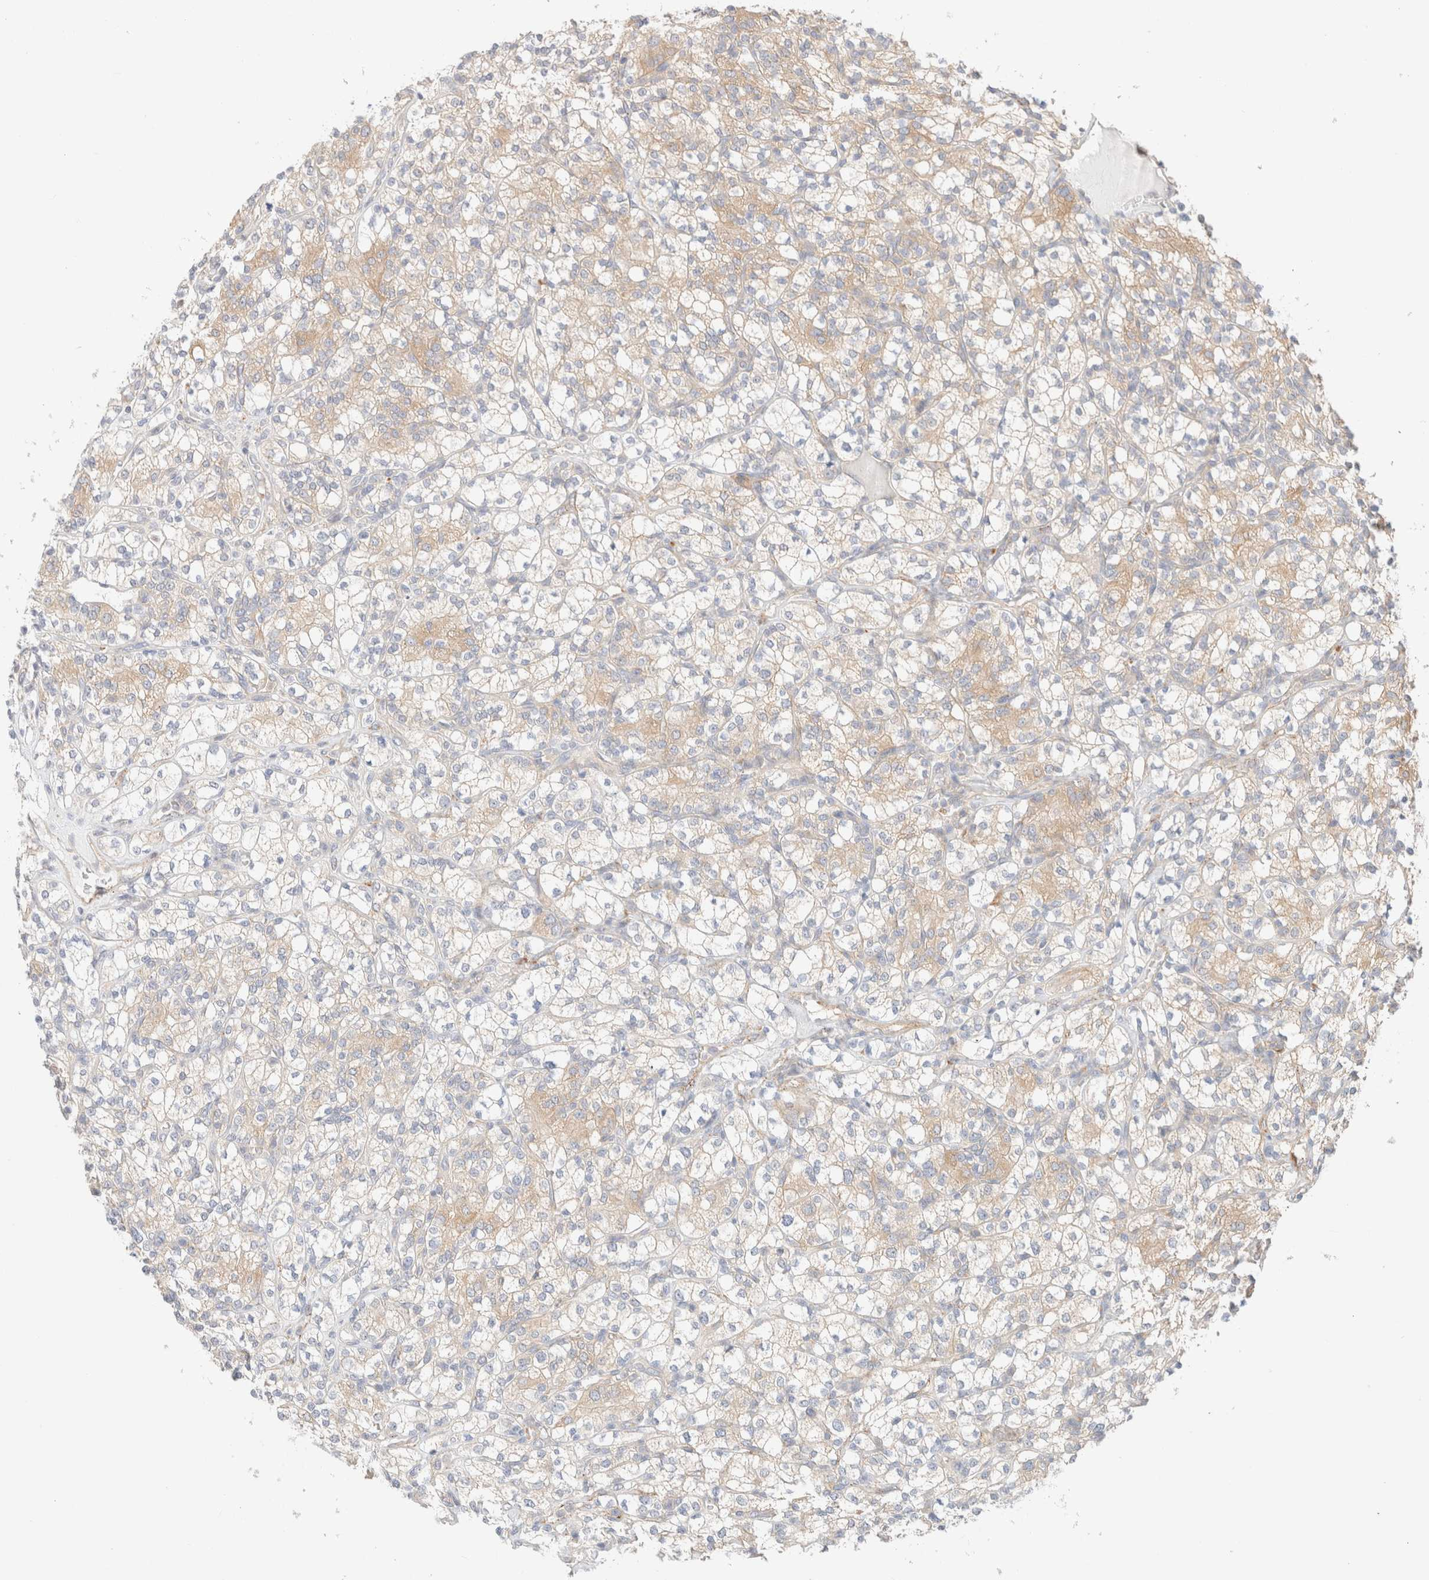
{"staining": {"intensity": "weak", "quantity": "25%-75%", "location": "cytoplasmic/membranous"}, "tissue": "renal cancer", "cell_type": "Tumor cells", "image_type": "cancer", "snomed": [{"axis": "morphology", "description": "Adenocarcinoma, NOS"}, {"axis": "topography", "description": "Kidney"}], "caption": "Adenocarcinoma (renal) stained with a protein marker displays weak staining in tumor cells.", "gene": "UNC13B", "patient": {"sex": "male", "age": 77}}